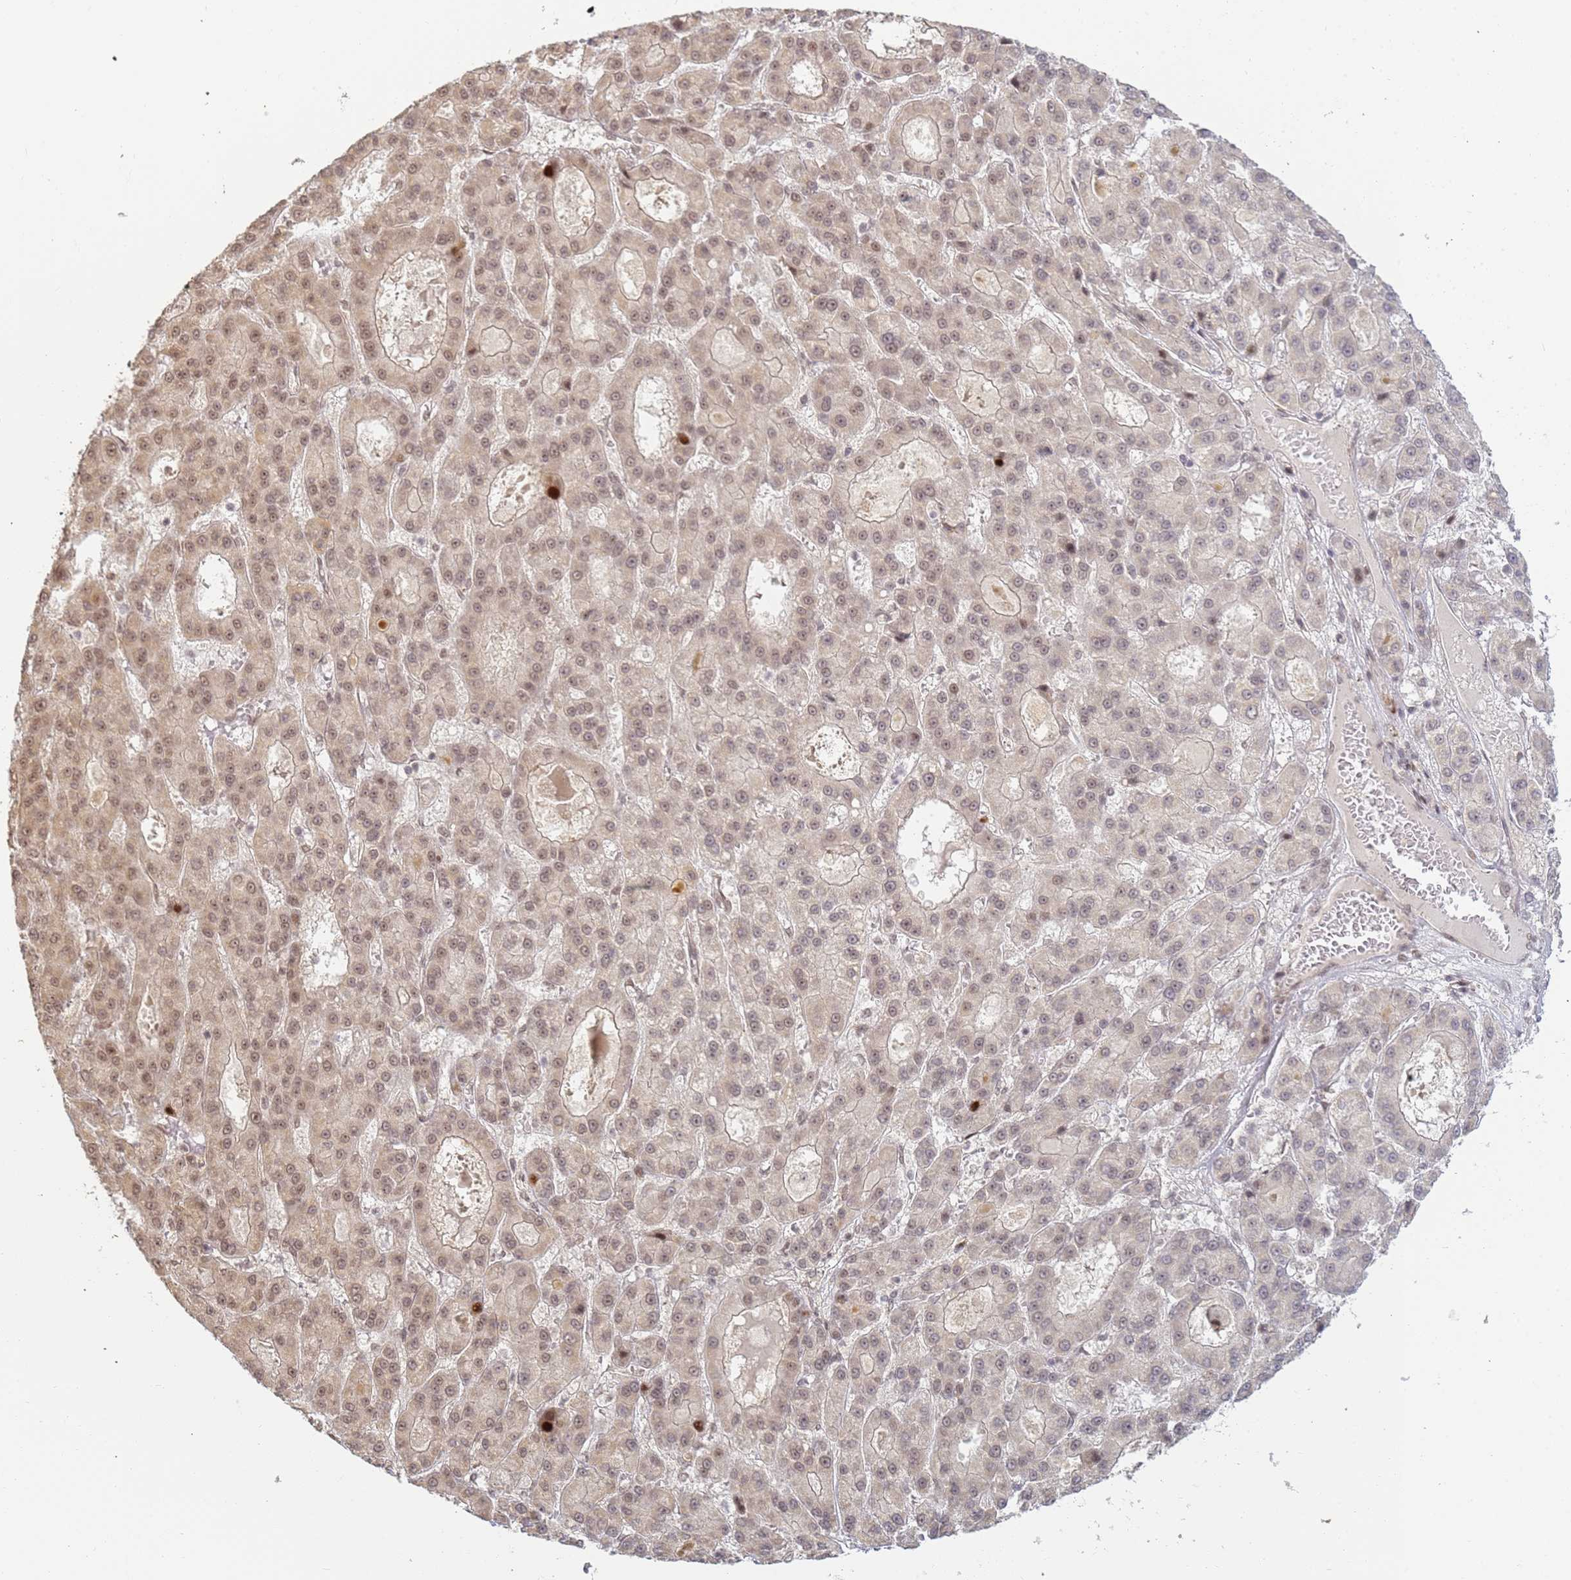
{"staining": {"intensity": "moderate", "quantity": "25%-75%", "location": "nuclear"}, "tissue": "liver cancer", "cell_type": "Tumor cells", "image_type": "cancer", "snomed": [{"axis": "morphology", "description": "Carcinoma, Hepatocellular, NOS"}, {"axis": "topography", "description": "Liver"}], "caption": "DAB (3,3'-diaminobenzidine) immunohistochemical staining of human liver cancer (hepatocellular carcinoma) demonstrates moderate nuclear protein expression in about 25%-75% of tumor cells.", "gene": "ABCA2", "patient": {"sex": "male", "age": 70}}